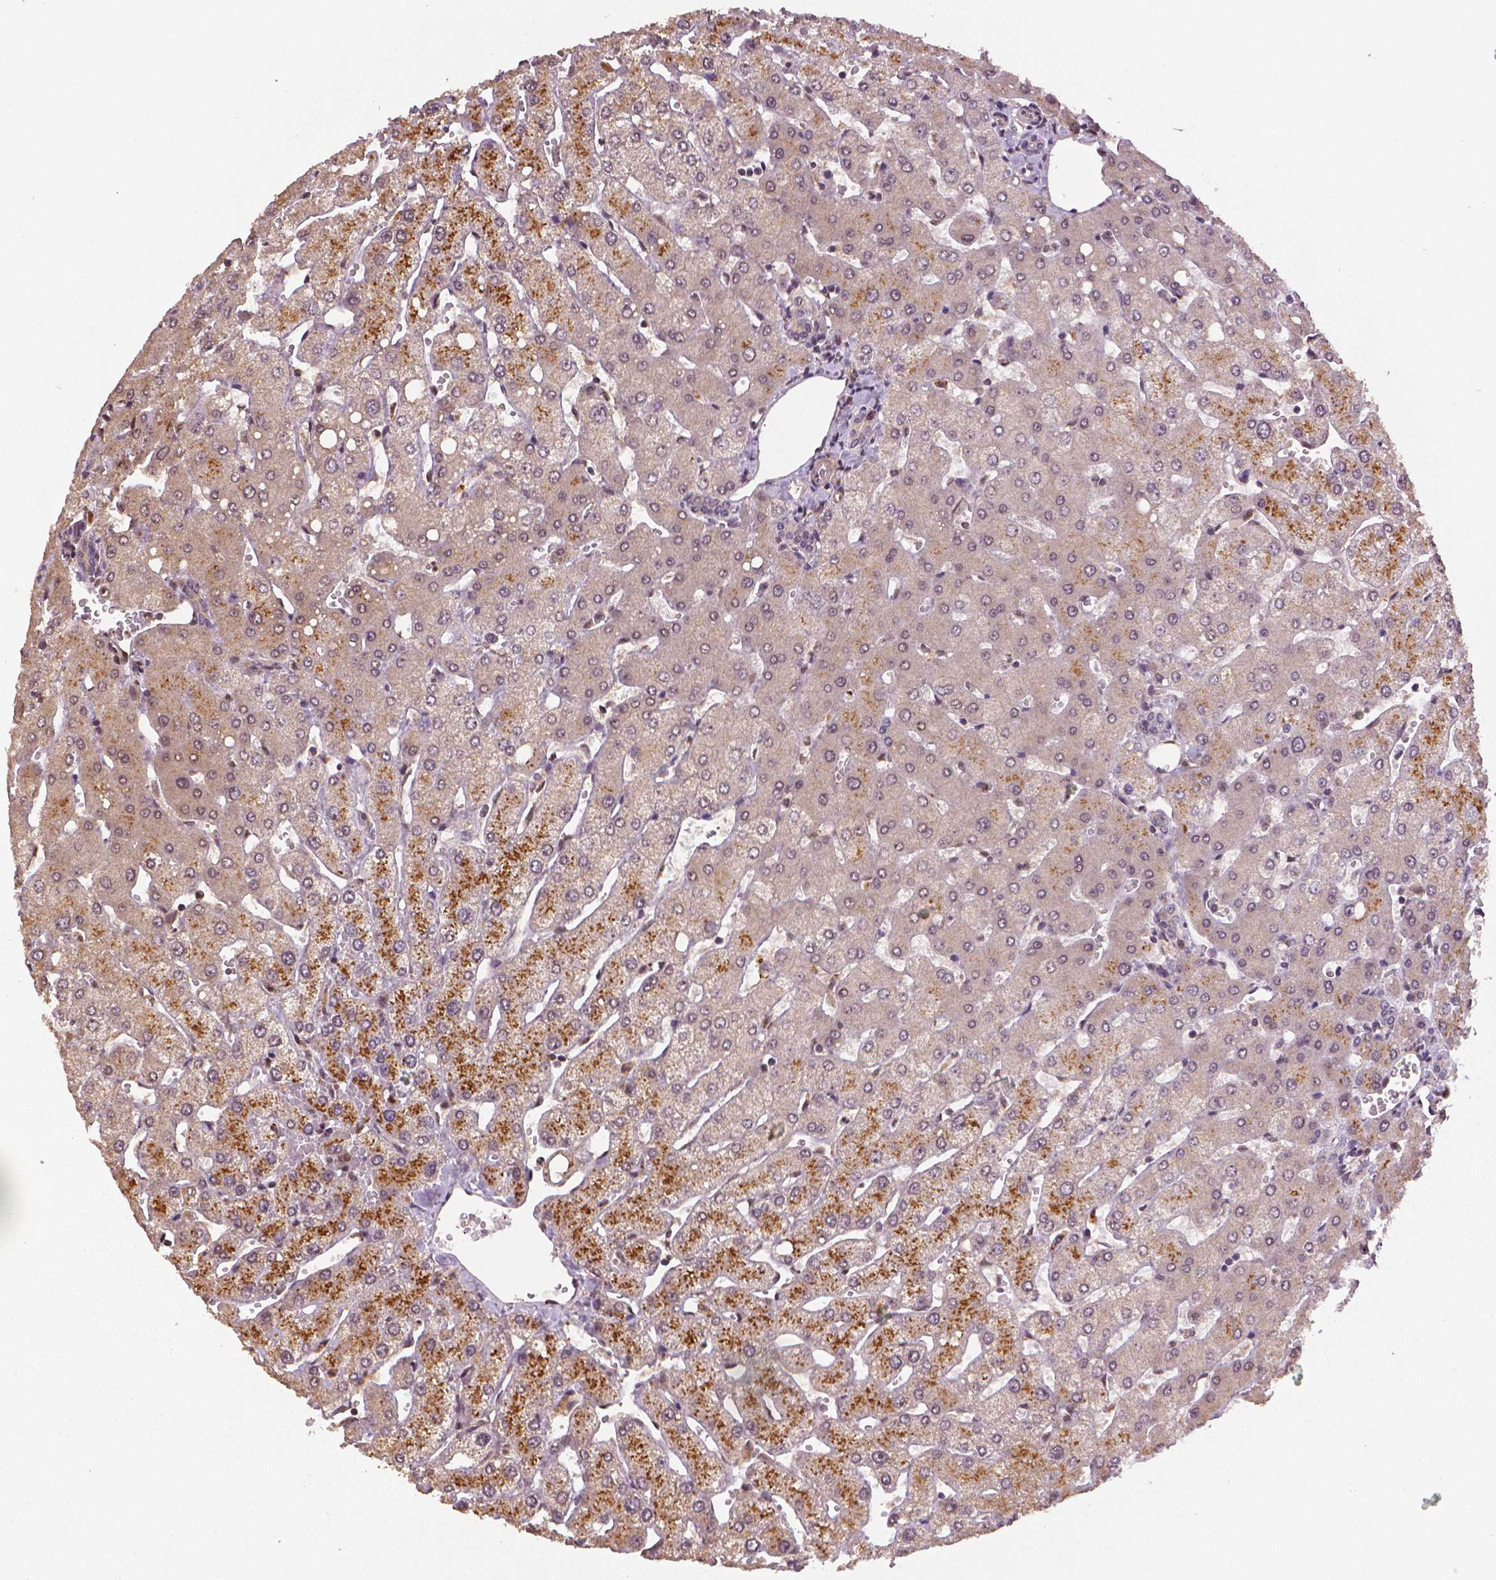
{"staining": {"intensity": "negative", "quantity": "none", "location": "none"}, "tissue": "liver", "cell_type": "Cholangiocytes", "image_type": "normal", "snomed": [{"axis": "morphology", "description": "Normal tissue, NOS"}, {"axis": "topography", "description": "Liver"}], "caption": "An immunohistochemistry (IHC) photomicrograph of unremarkable liver is shown. There is no staining in cholangiocytes of liver. (DAB (3,3'-diaminobenzidine) immunohistochemistry (IHC), high magnification).", "gene": "STAT3", "patient": {"sex": "female", "age": 54}}